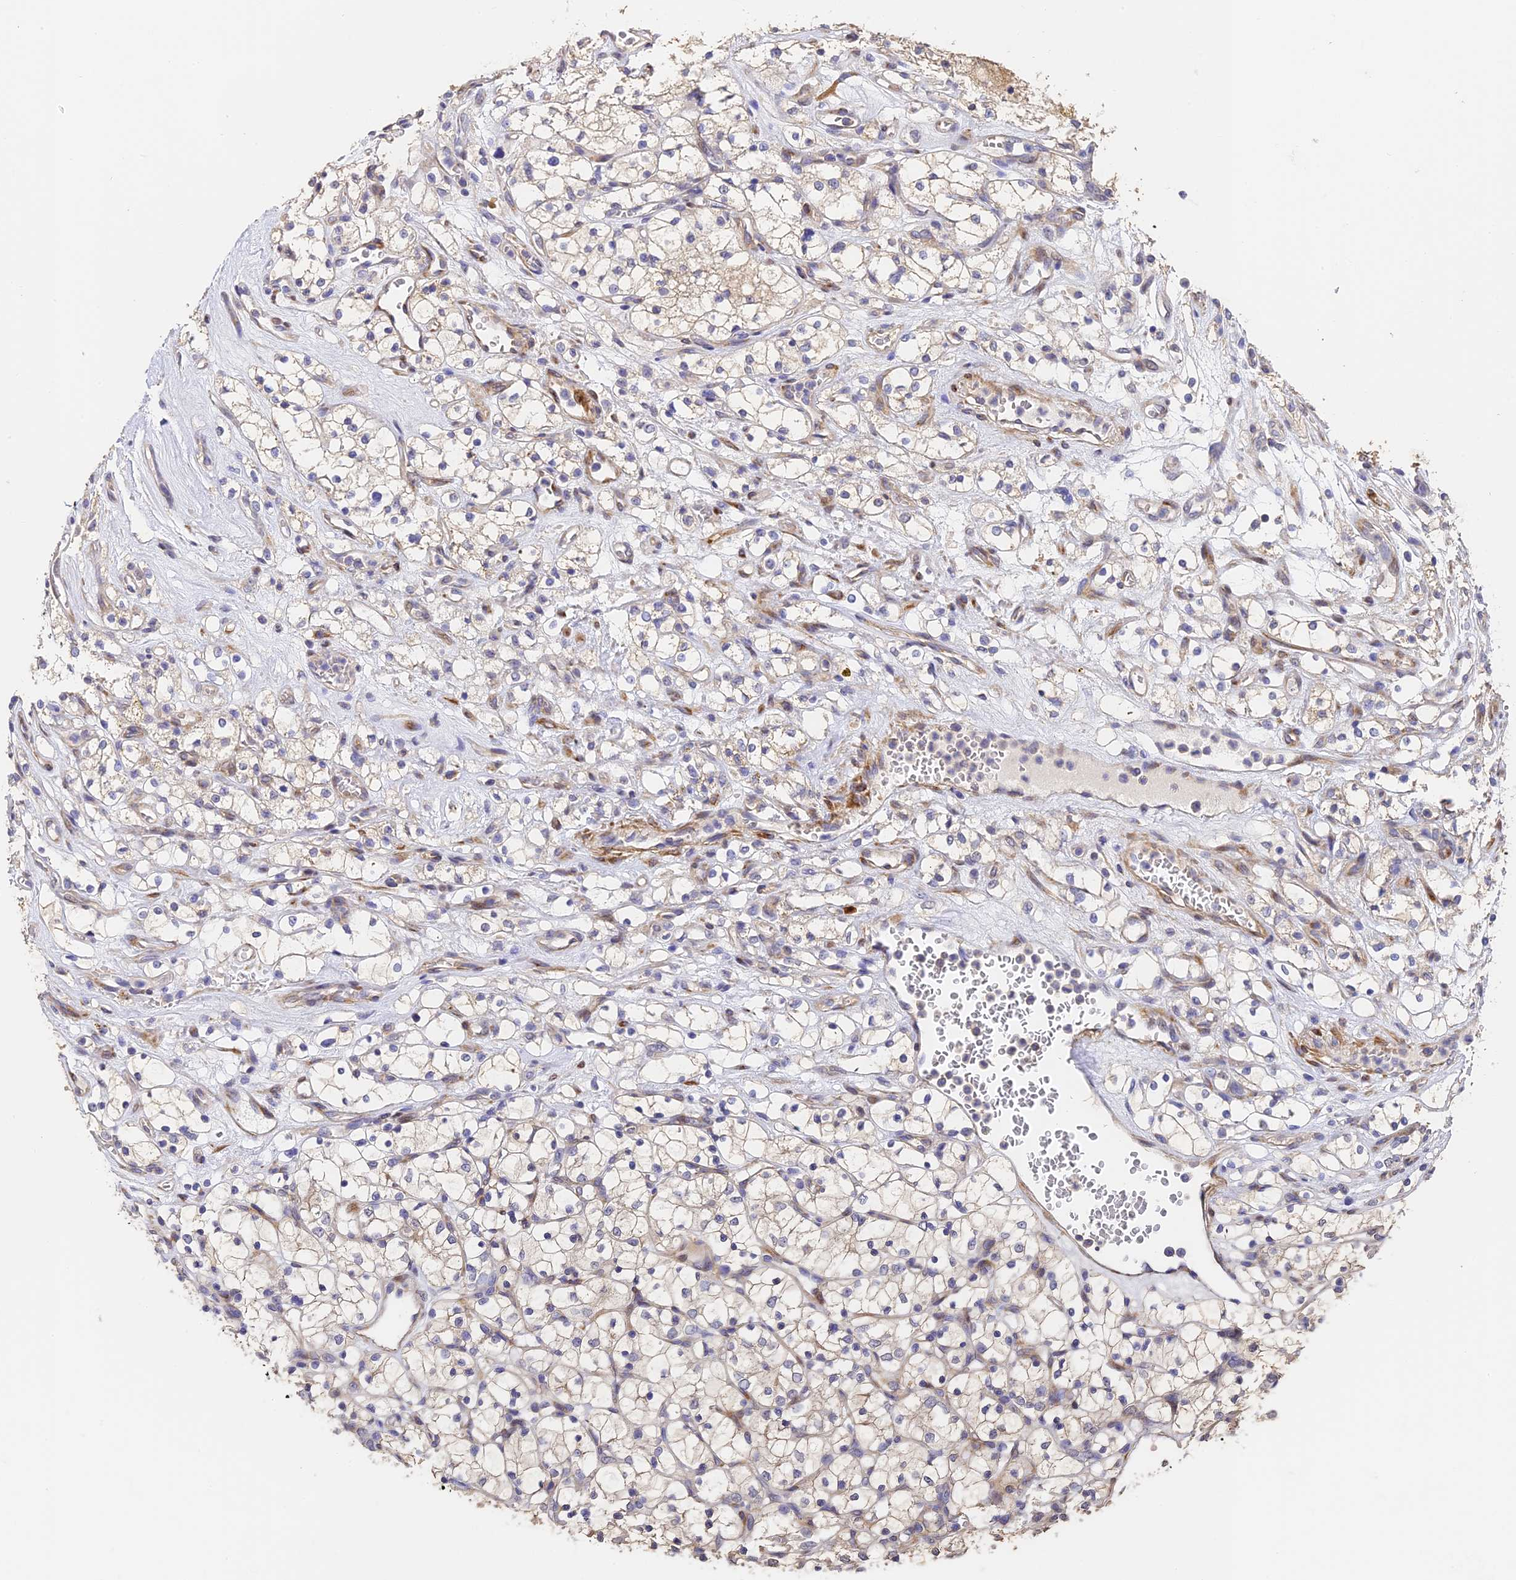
{"staining": {"intensity": "negative", "quantity": "none", "location": "none"}, "tissue": "renal cancer", "cell_type": "Tumor cells", "image_type": "cancer", "snomed": [{"axis": "morphology", "description": "Adenocarcinoma, NOS"}, {"axis": "topography", "description": "Kidney"}], "caption": "Renal adenocarcinoma stained for a protein using immunohistochemistry reveals no staining tumor cells.", "gene": "SLC11A1", "patient": {"sex": "female", "age": 69}}